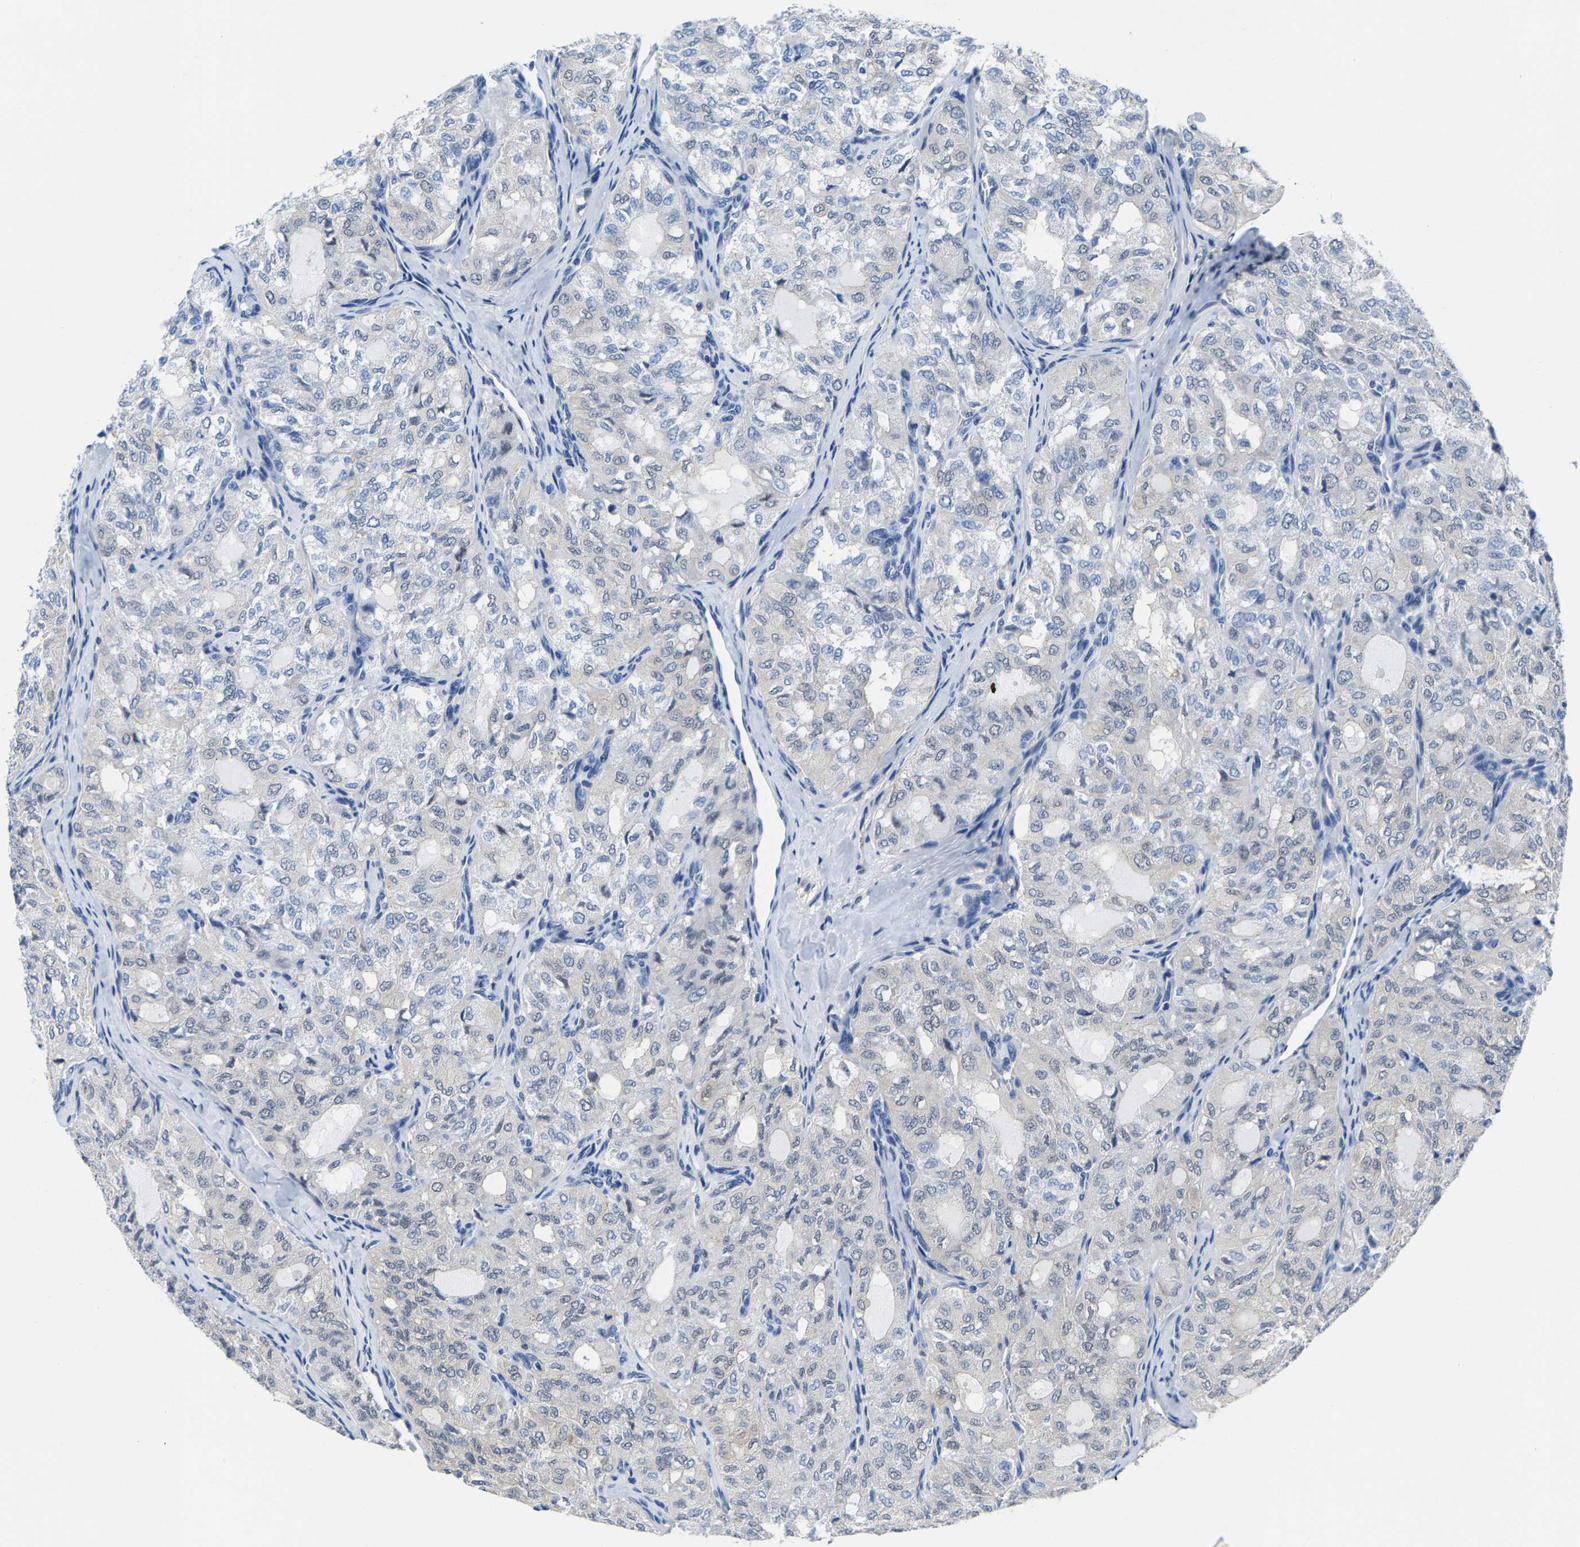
{"staining": {"intensity": "weak", "quantity": "<25%", "location": "cytoplasmic/membranous"}, "tissue": "thyroid cancer", "cell_type": "Tumor cells", "image_type": "cancer", "snomed": [{"axis": "morphology", "description": "Follicular adenoma carcinoma, NOS"}, {"axis": "topography", "description": "Thyroid gland"}], "caption": "Immunohistochemical staining of follicular adenoma carcinoma (thyroid) shows no significant positivity in tumor cells.", "gene": "SSH3", "patient": {"sex": "male", "age": 75}}